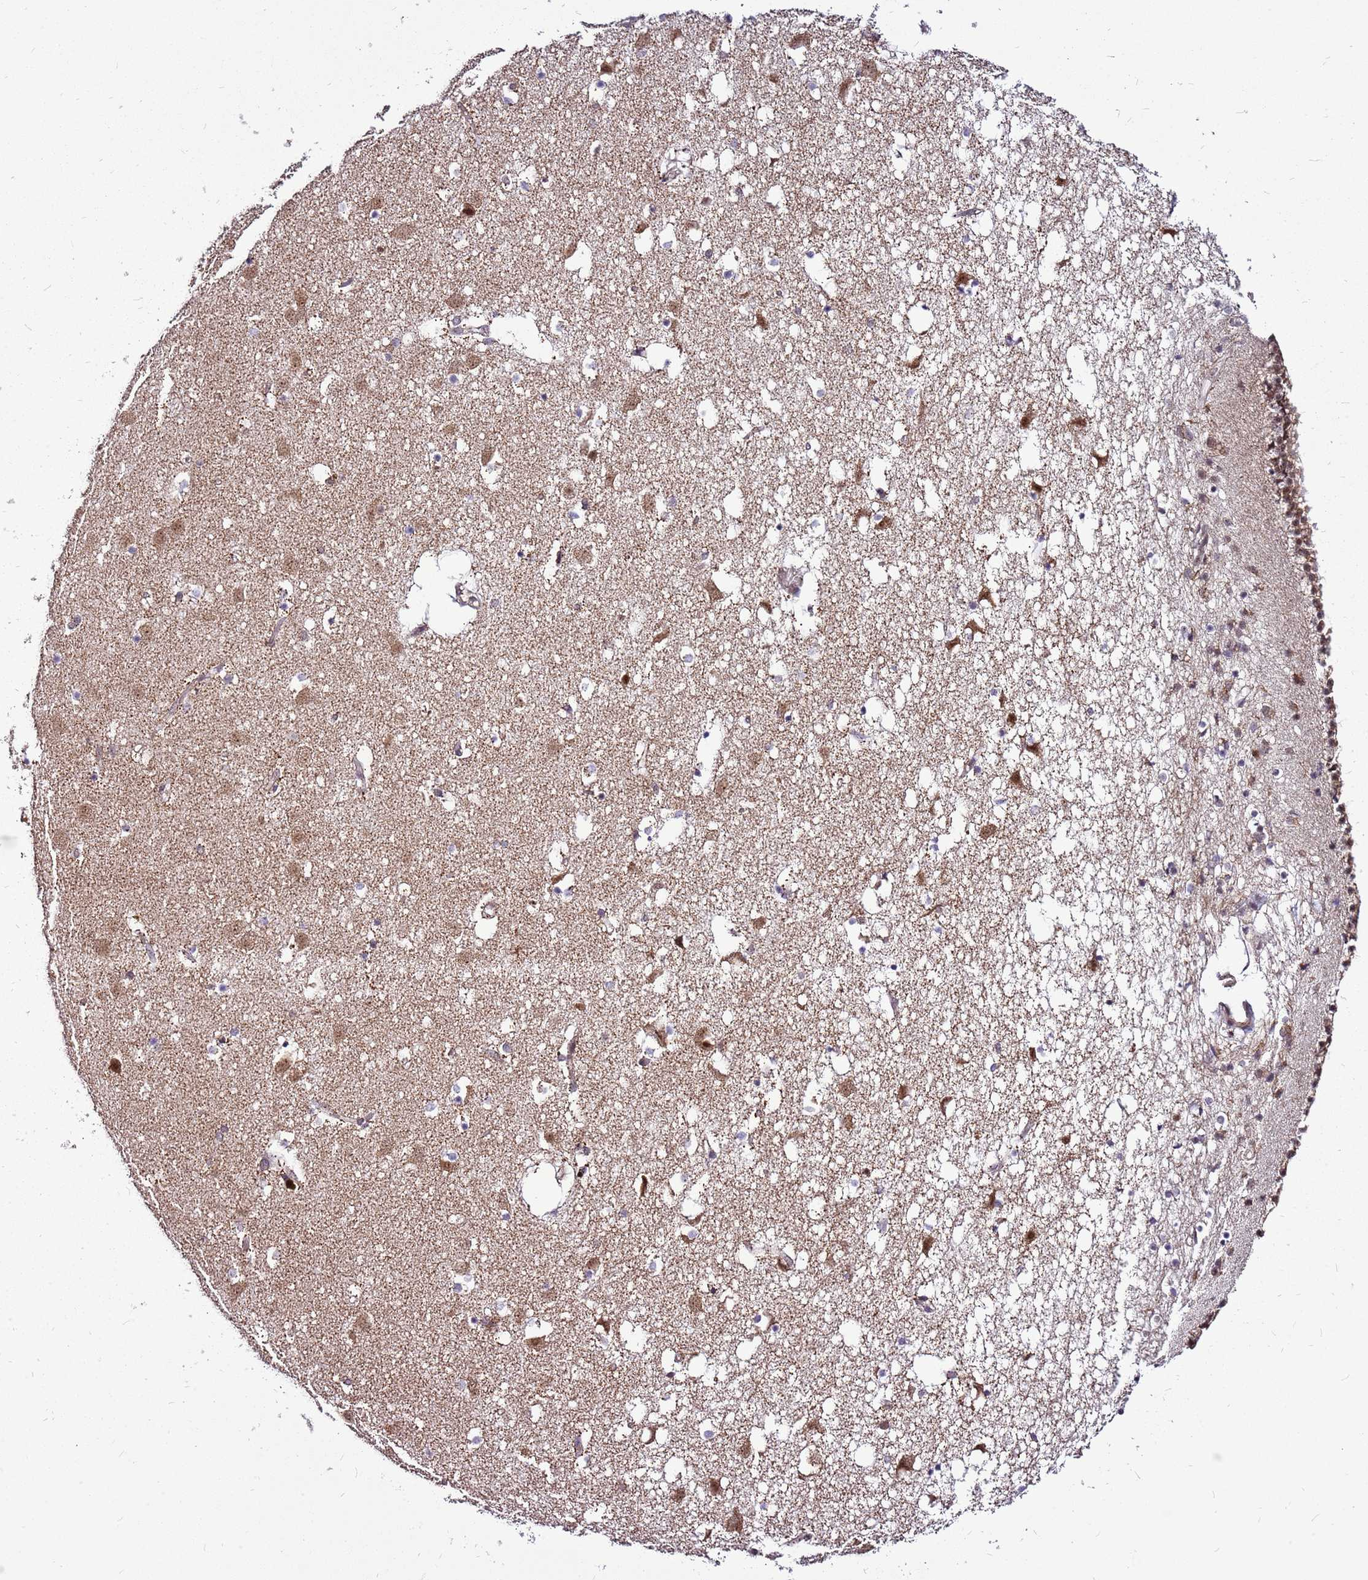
{"staining": {"intensity": "weak", "quantity": "<25%", "location": "cytoplasmic/membranous"}, "tissue": "caudate", "cell_type": "Glial cells", "image_type": "normal", "snomed": [{"axis": "morphology", "description": "Normal tissue, NOS"}, {"axis": "topography", "description": "Lateral ventricle wall"}], "caption": "Immunohistochemical staining of unremarkable human caudate reveals no significant expression in glial cells. Brightfield microscopy of immunohistochemistry (IHC) stained with DAB (3,3'-diaminobenzidine) (brown) and hematoxylin (blue), captured at high magnification.", "gene": "CCDC166", "patient": {"sex": "male", "age": 70}}